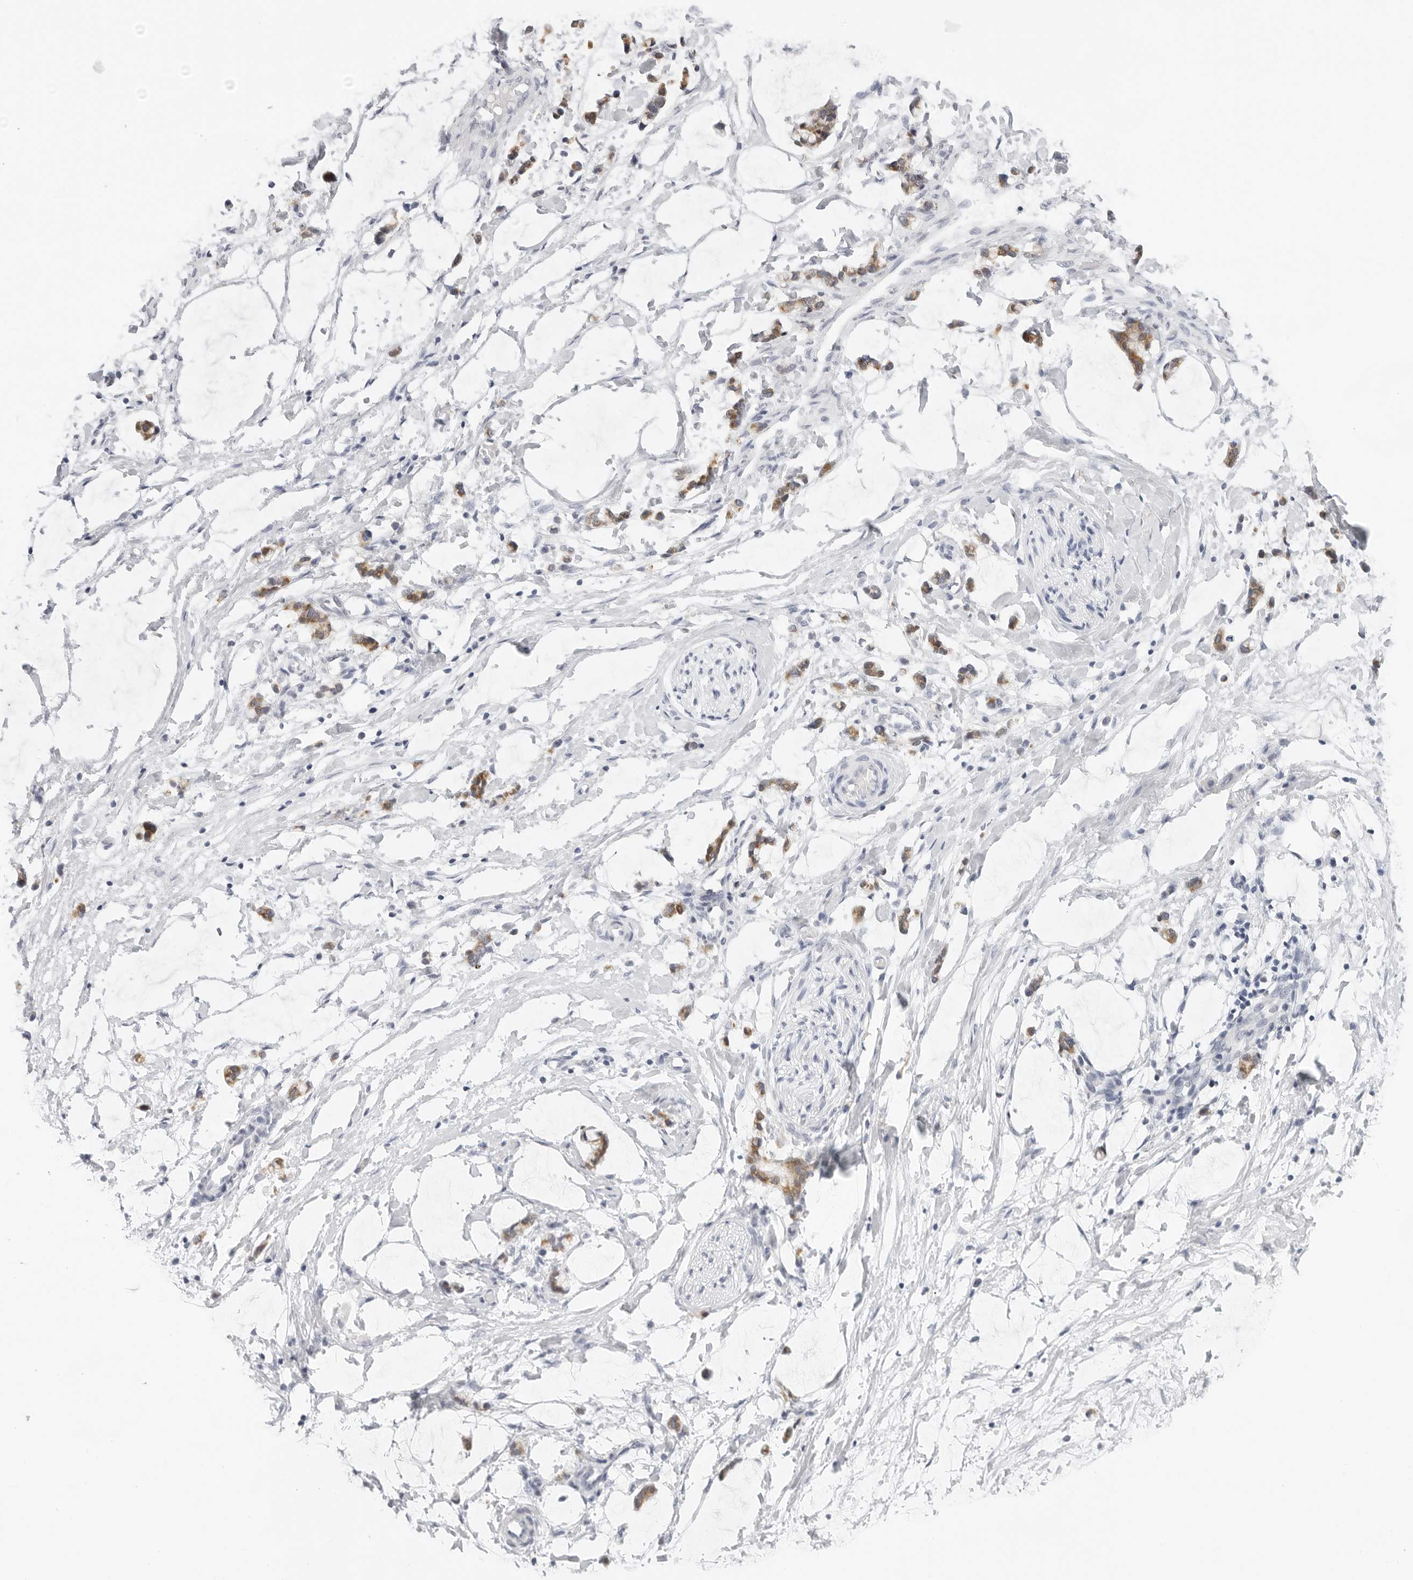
{"staining": {"intensity": "negative", "quantity": "none", "location": "none"}, "tissue": "adipose tissue", "cell_type": "Adipocytes", "image_type": "normal", "snomed": [{"axis": "morphology", "description": "Normal tissue, NOS"}, {"axis": "morphology", "description": "Adenocarcinoma, NOS"}, {"axis": "topography", "description": "Colon"}, {"axis": "topography", "description": "Peripheral nerve tissue"}], "caption": "This photomicrograph is of unremarkable adipose tissue stained with IHC to label a protein in brown with the nuclei are counter-stained blue. There is no expression in adipocytes. (DAB (3,3'-diaminobenzidine) IHC, high magnification).", "gene": "CIART", "patient": {"sex": "male", "age": 14}}